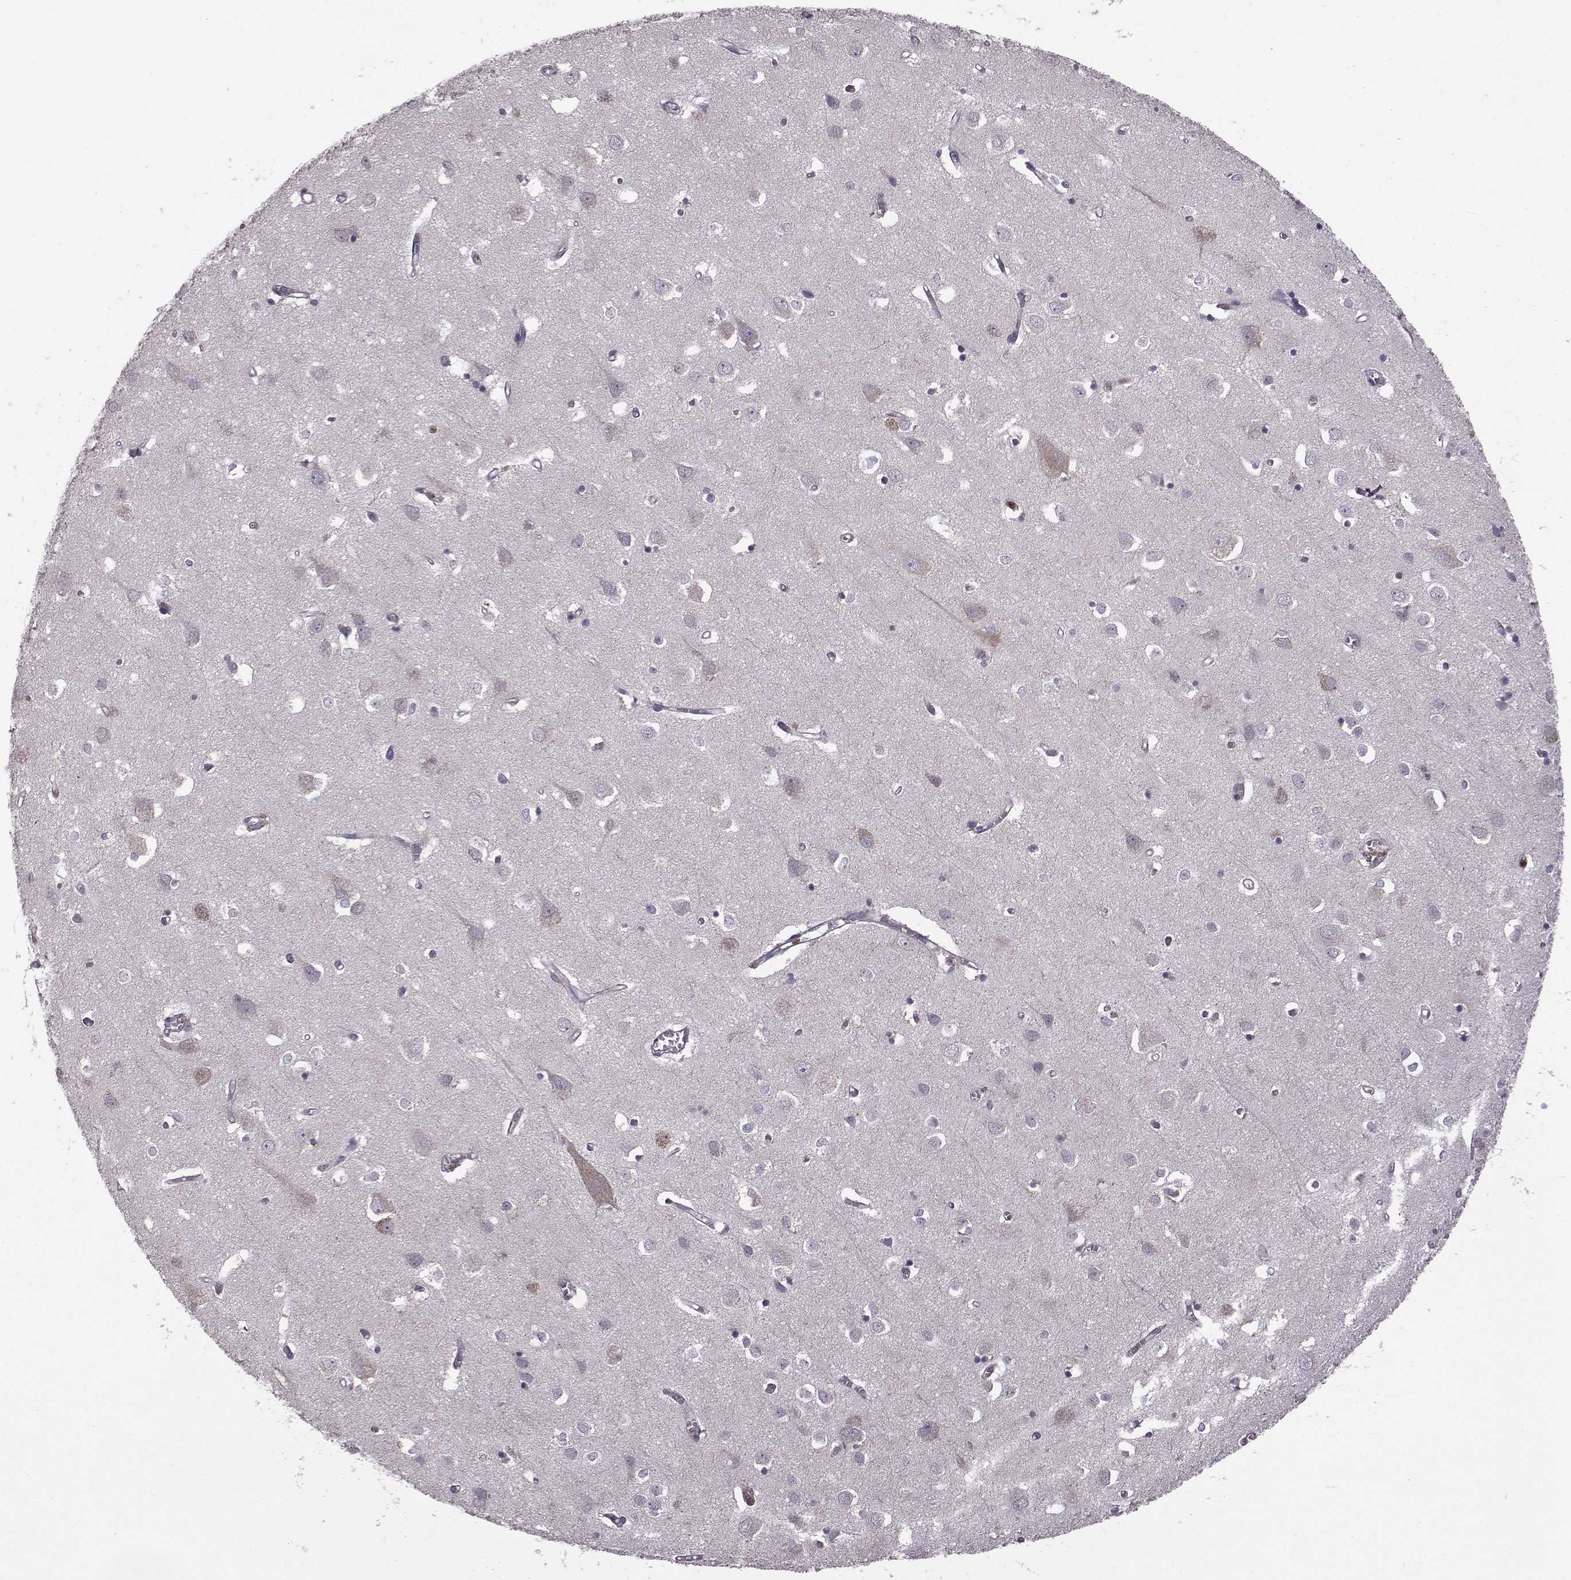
{"staining": {"intensity": "negative", "quantity": "none", "location": "none"}, "tissue": "cerebral cortex", "cell_type": "Endothelial cells", "image_type": "normal", "snomed": [{"axis": "morphology", "description": "Normal tissue, NOS"}, {"axis": "topography", "description": "Cerebral cortex"}], "caption": "Endothelial cells show no significant protein expression in normal cerebral cortex. (Immunohistochemistry, brightfield microscopy, high magnification).", "gene": "DOK2", "patient": {"sex": "male", "age": 70}}